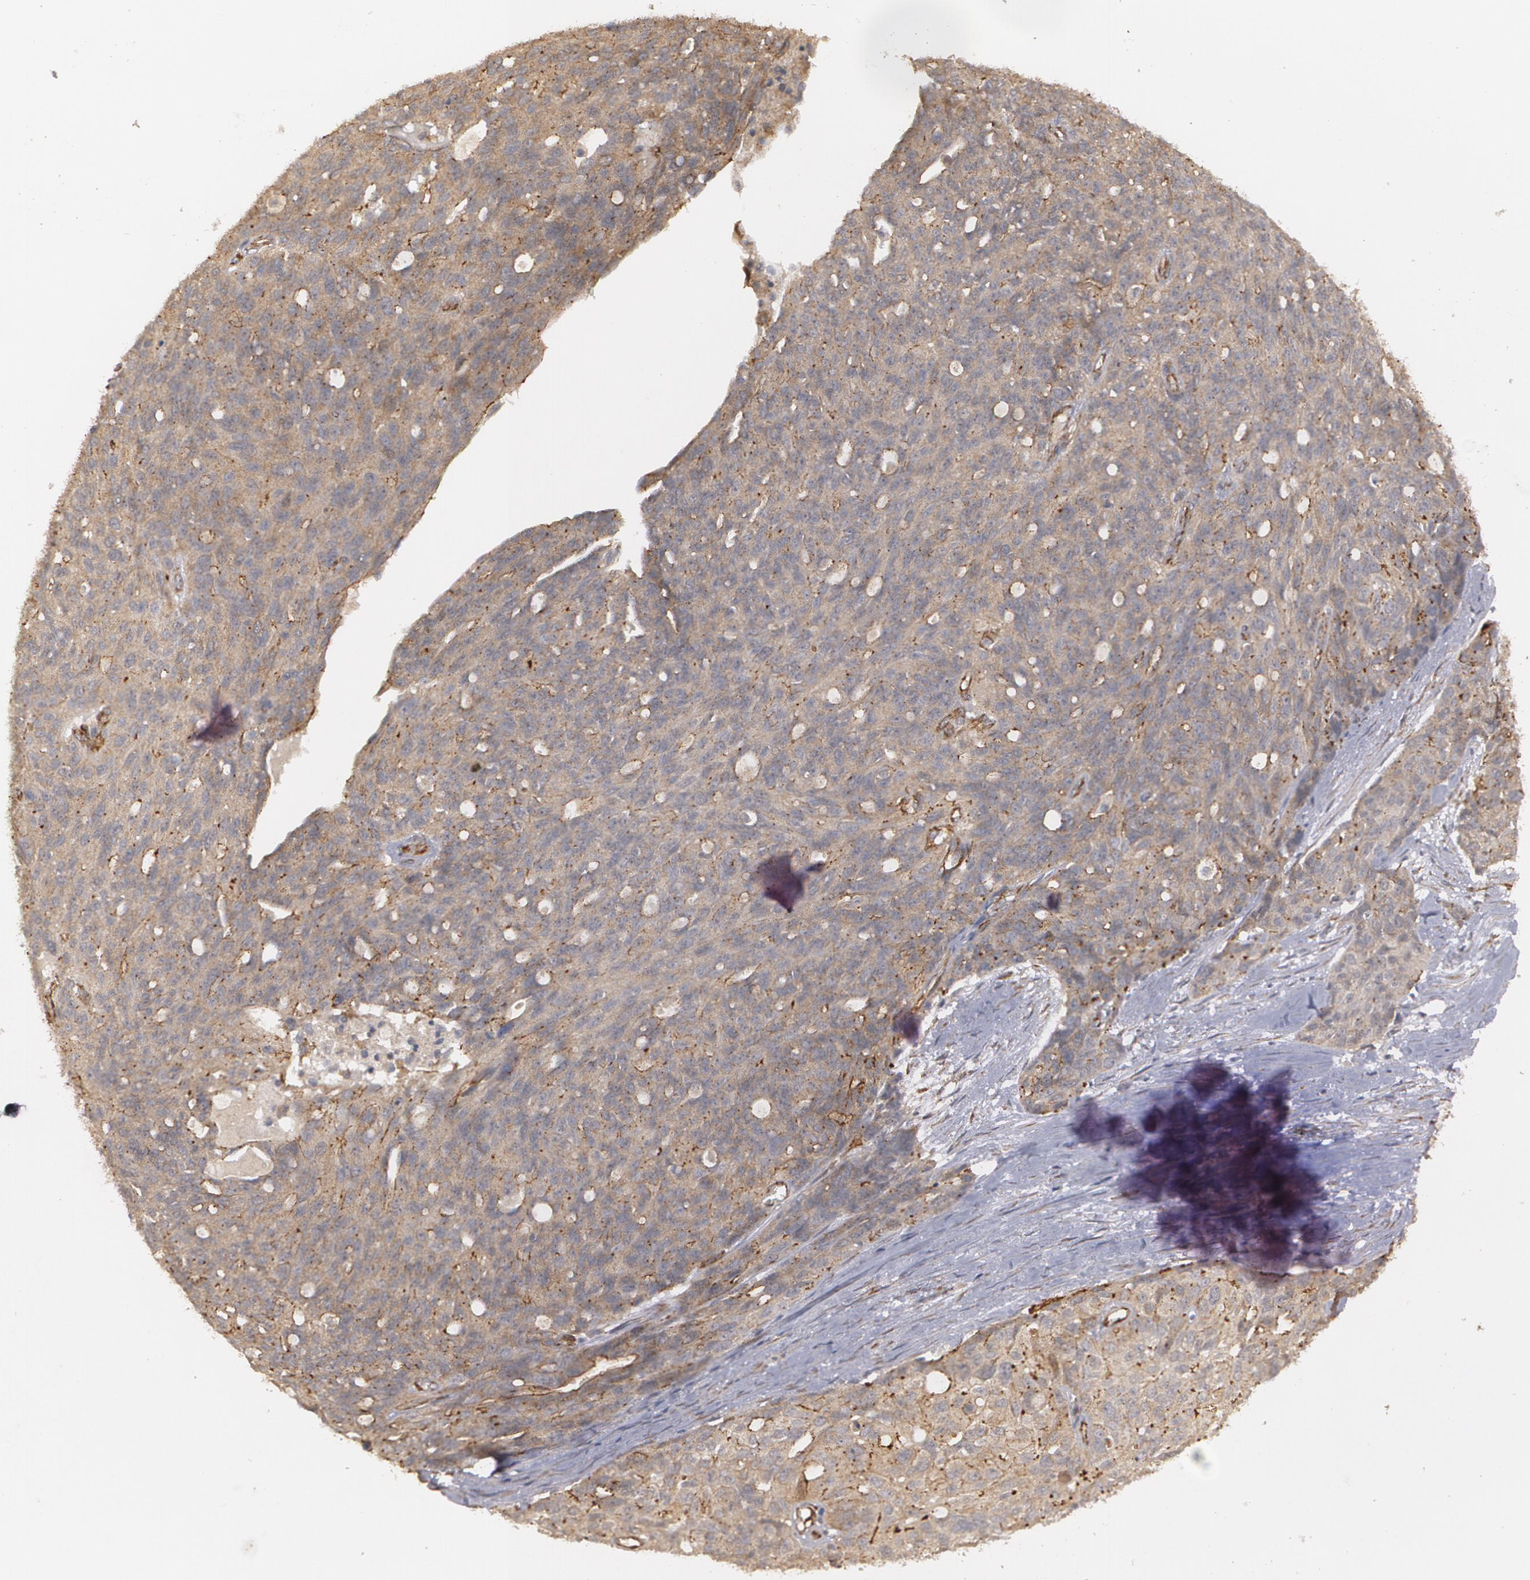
{"staining": {"intensity": "moderate", "quantity": ">75%", "location": "cytoplasmic/membranous"}, "tissue": "ovarian cancer", "cell_type": "Tumor cells", "image_type": "cancer", "snomed": [{"axis": "morphology", "description": "Carcinoma, endometroid"}, {"axis": "topography", "description": "Ovary"}], "caption": "Ovarian cancer (endometroid carcinoma) stained with DAB immunohistochemistry demonstrates medium levels of moderate cytoplasmic/membranous expression in approximately >75% of tumor cells.", "gene": "TJP1", "patient": {"sex": "female", "age": 60}}